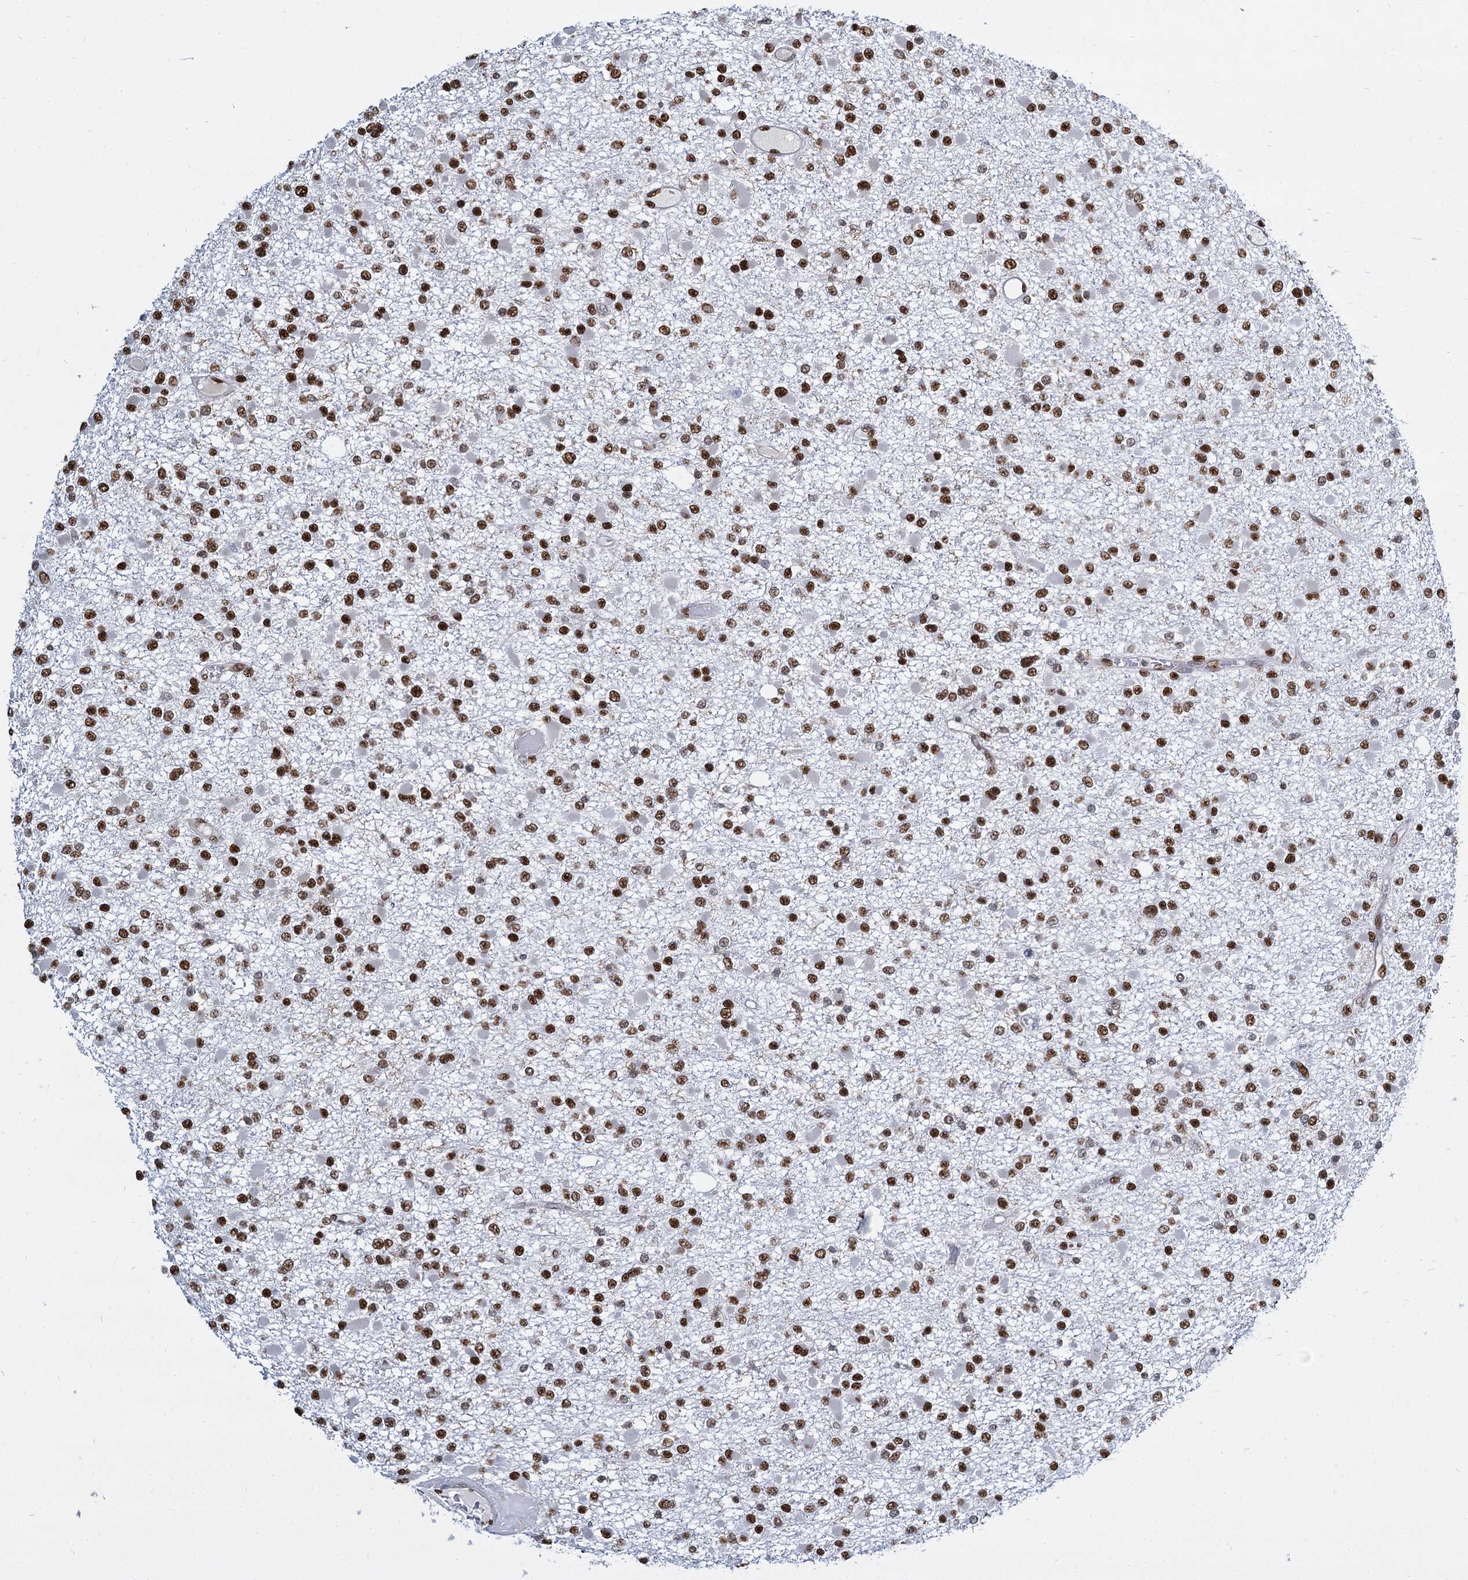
{"staining": {"intensity": "strong", "quantity": ">75%", "location": "nuclear"}, "tissue": "glioma", "cell_type": "Tumor cells", "image_type": "cancer", "snomed": [{"axis": "morphology", "description": "Glioma, malignant, Low grade"}, {"axis": "topography", "description": "Brain"}], "caption": "Strong nuclear protein staining is identified in about >75% of tumor cells in glioma. (Brightfield microscopy of DAB IHC at high magnification).", "gene": "DCPS", "patient": {"sex": "female", "age": 22}}